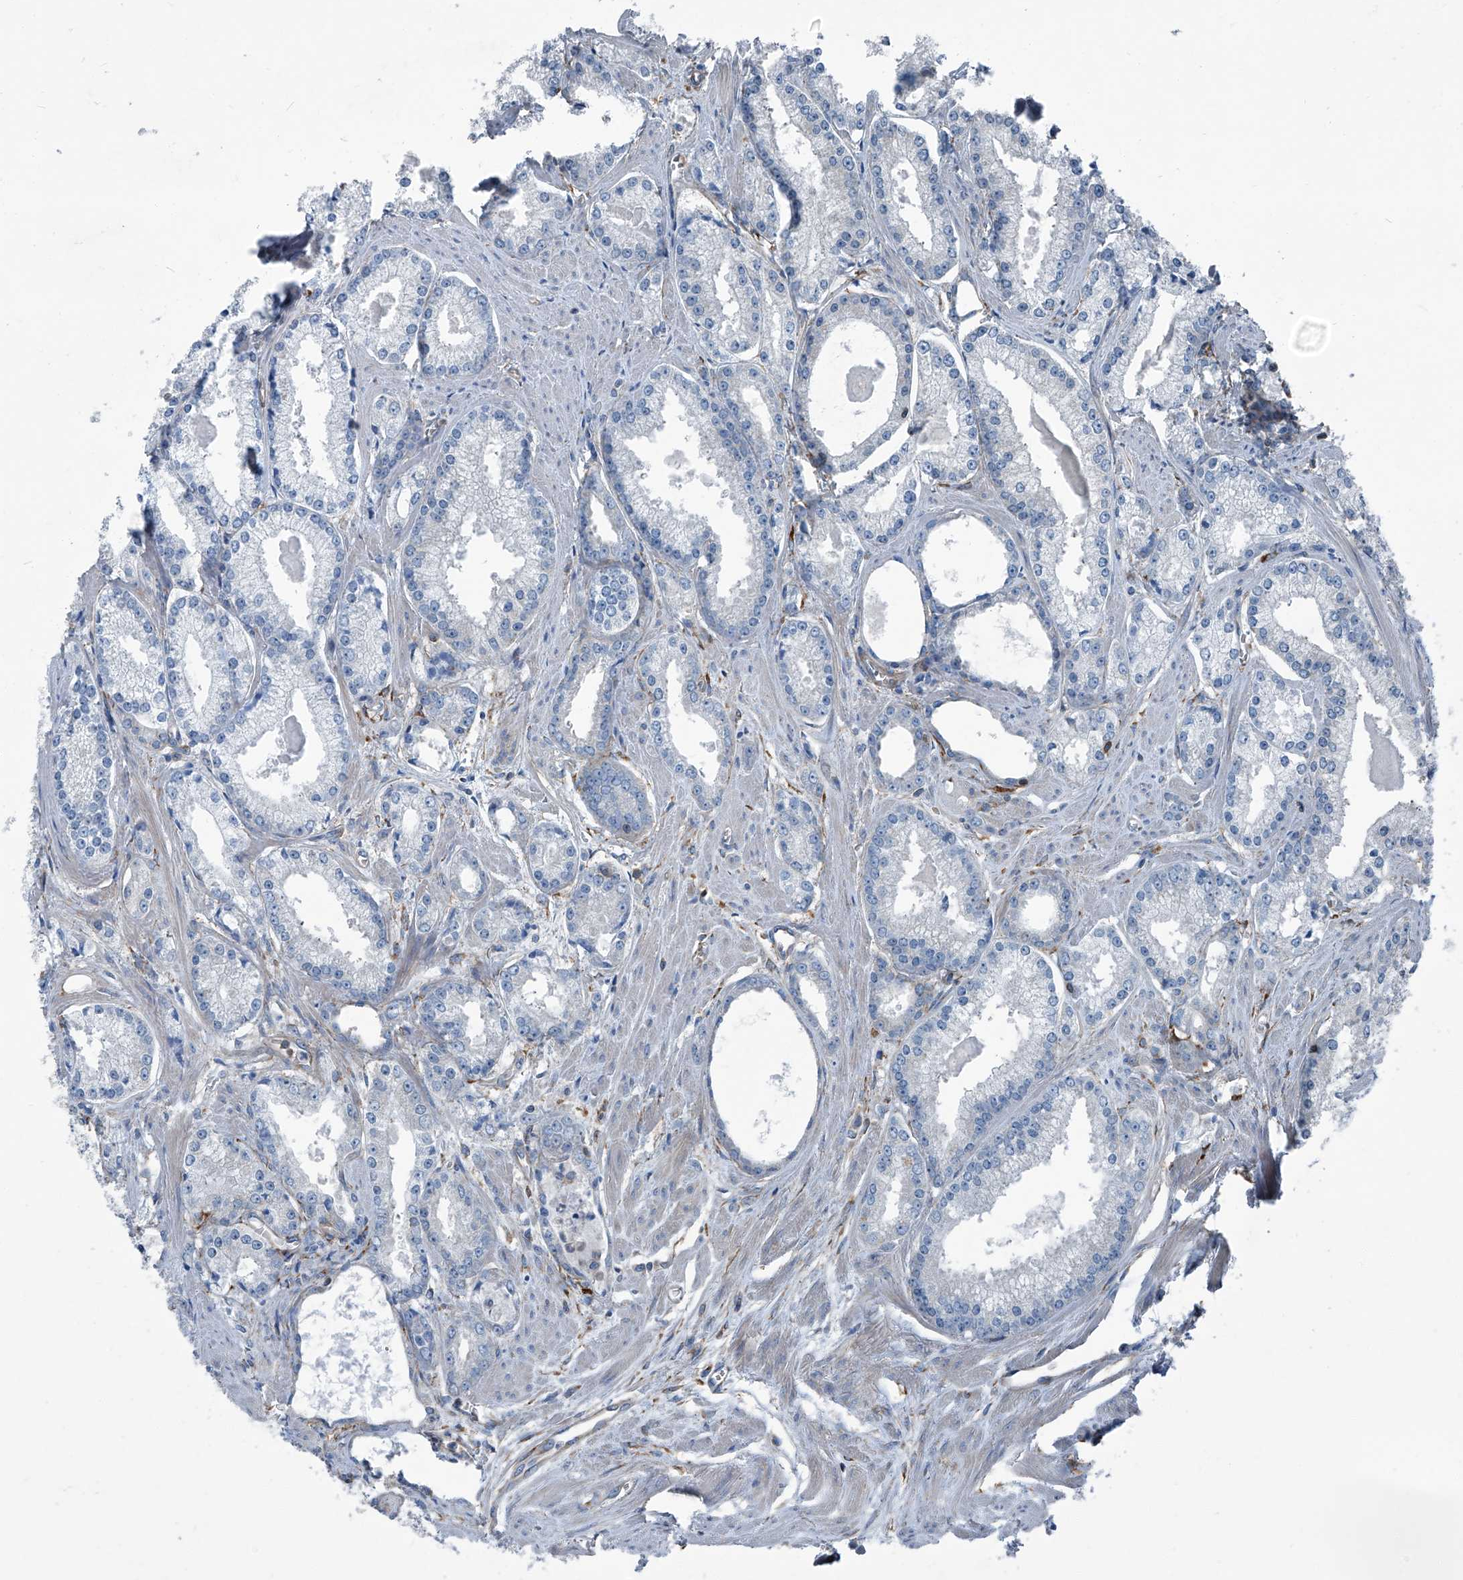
{"staining": {"intensity": "negative", "quantity": "none", "location": "none"}, "tissue": "prostate cancer", "cell_type": "Tumor cells", "image_type": "cancer", "snomed": [{"axis": "morphology", "description": "Adenocarcinoma, Low grade"}, {"axis": "topography", "description": "Prostate"}], "caption": "Tumor cells are negative for brown protein staining in adenocarcinoma (low-grade) (prostate). (Stains: DAB immunohistochemistry with hematoxylin counter stain, Microscopy: brightfield microscopy at high magnification).", "gene": "SEPTIN7", "patient": {"sex": "male", "age": 54}}